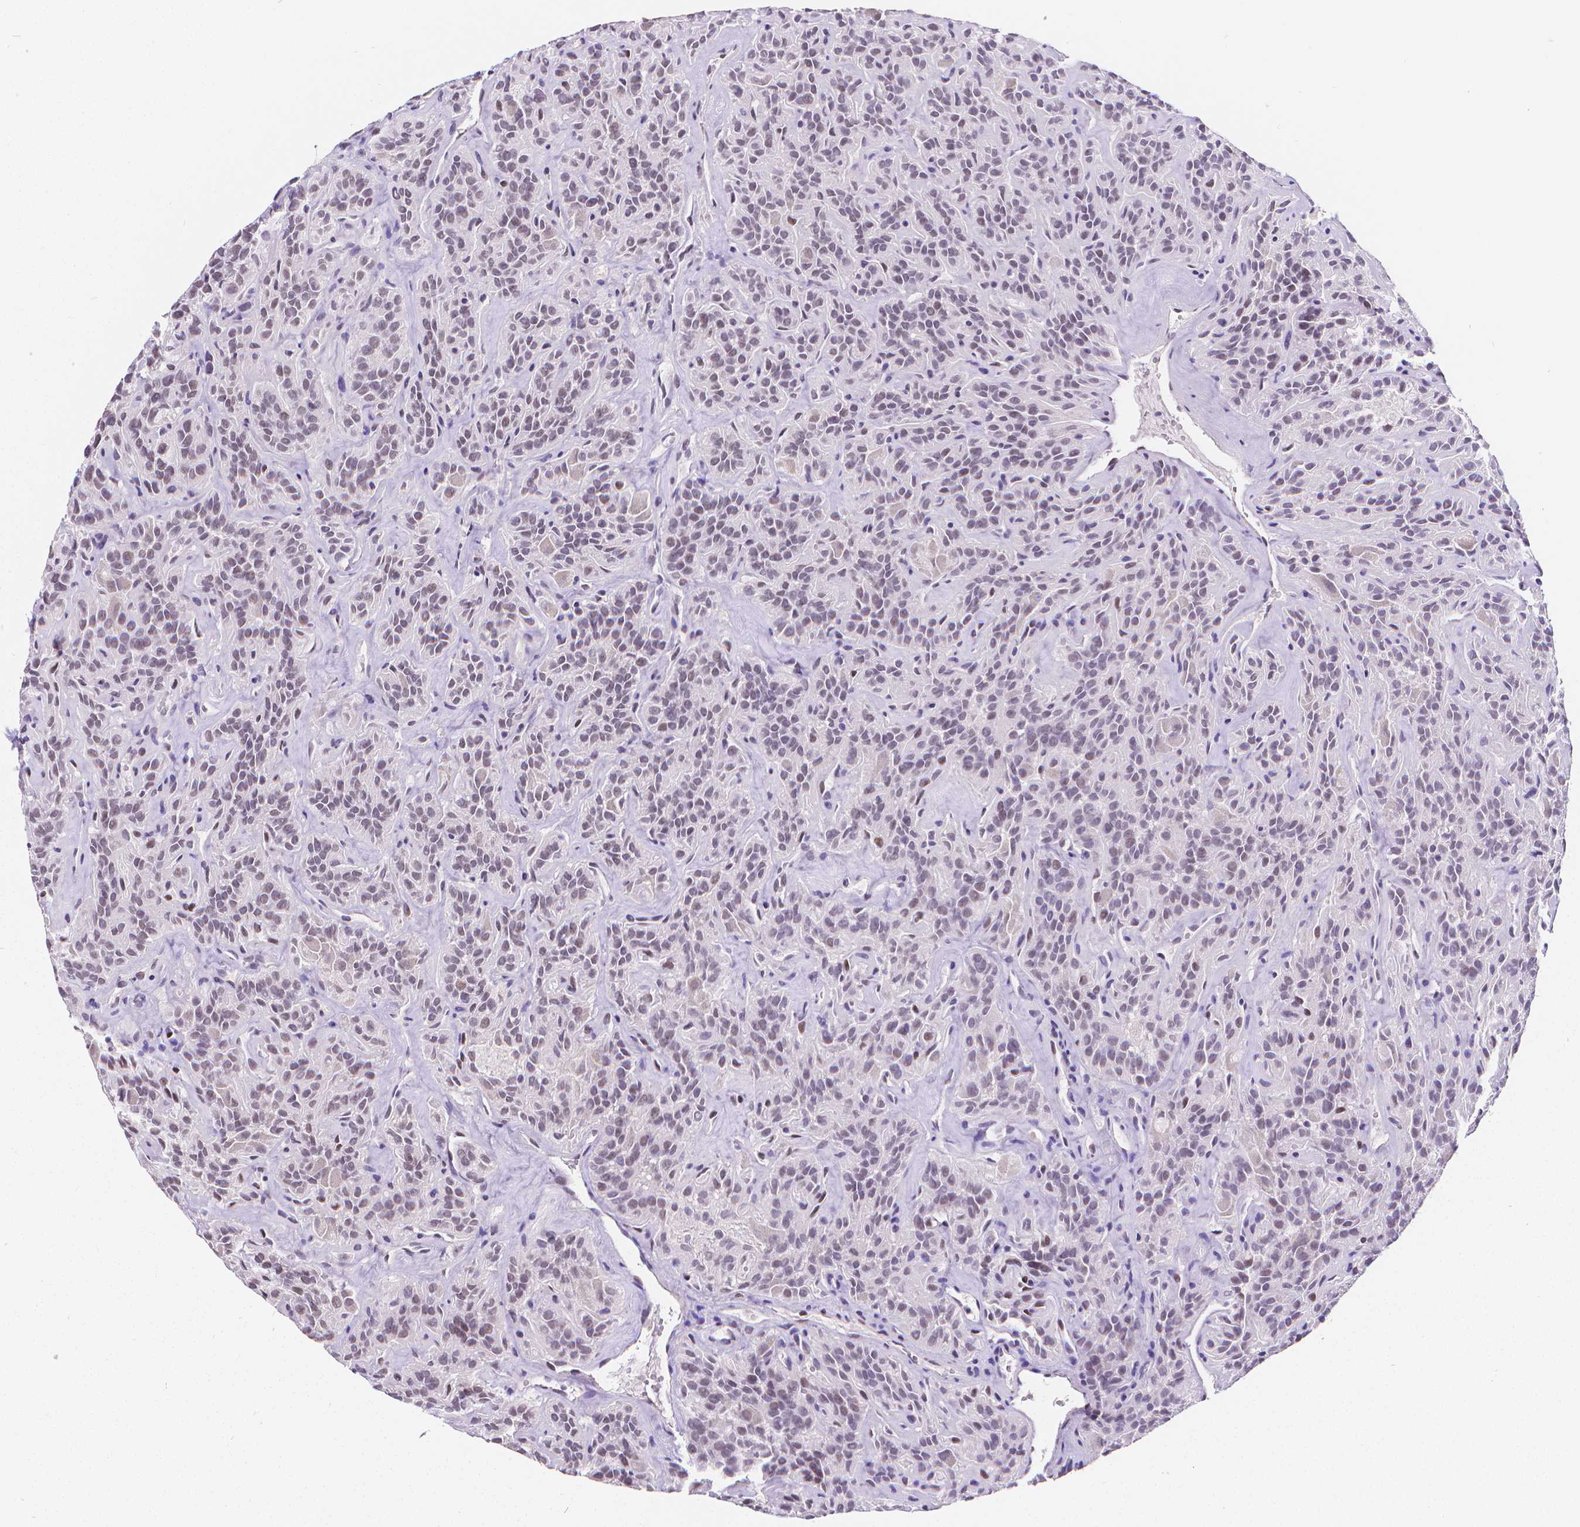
{"staining": {"intensity": "weak", "quantity": "<25%", "location": "nuclear"}, "tissue": "thyroid cancer", "cell_type": "Tumor cells", "image_type": "cancer", "snomed": [{"axis": "morphology", "description": "Papillary adenocarcinoma, NOS"}, {"axis": "topography", "description": "Thyroid gland"}], "caption": "DAB immunohistochemical staining of human thyroid papillary adenocarcinoma shows no significant positivity in tumor cells.", "gene": "MEF2C", "patient": {"sex": "female", "age": 45}}